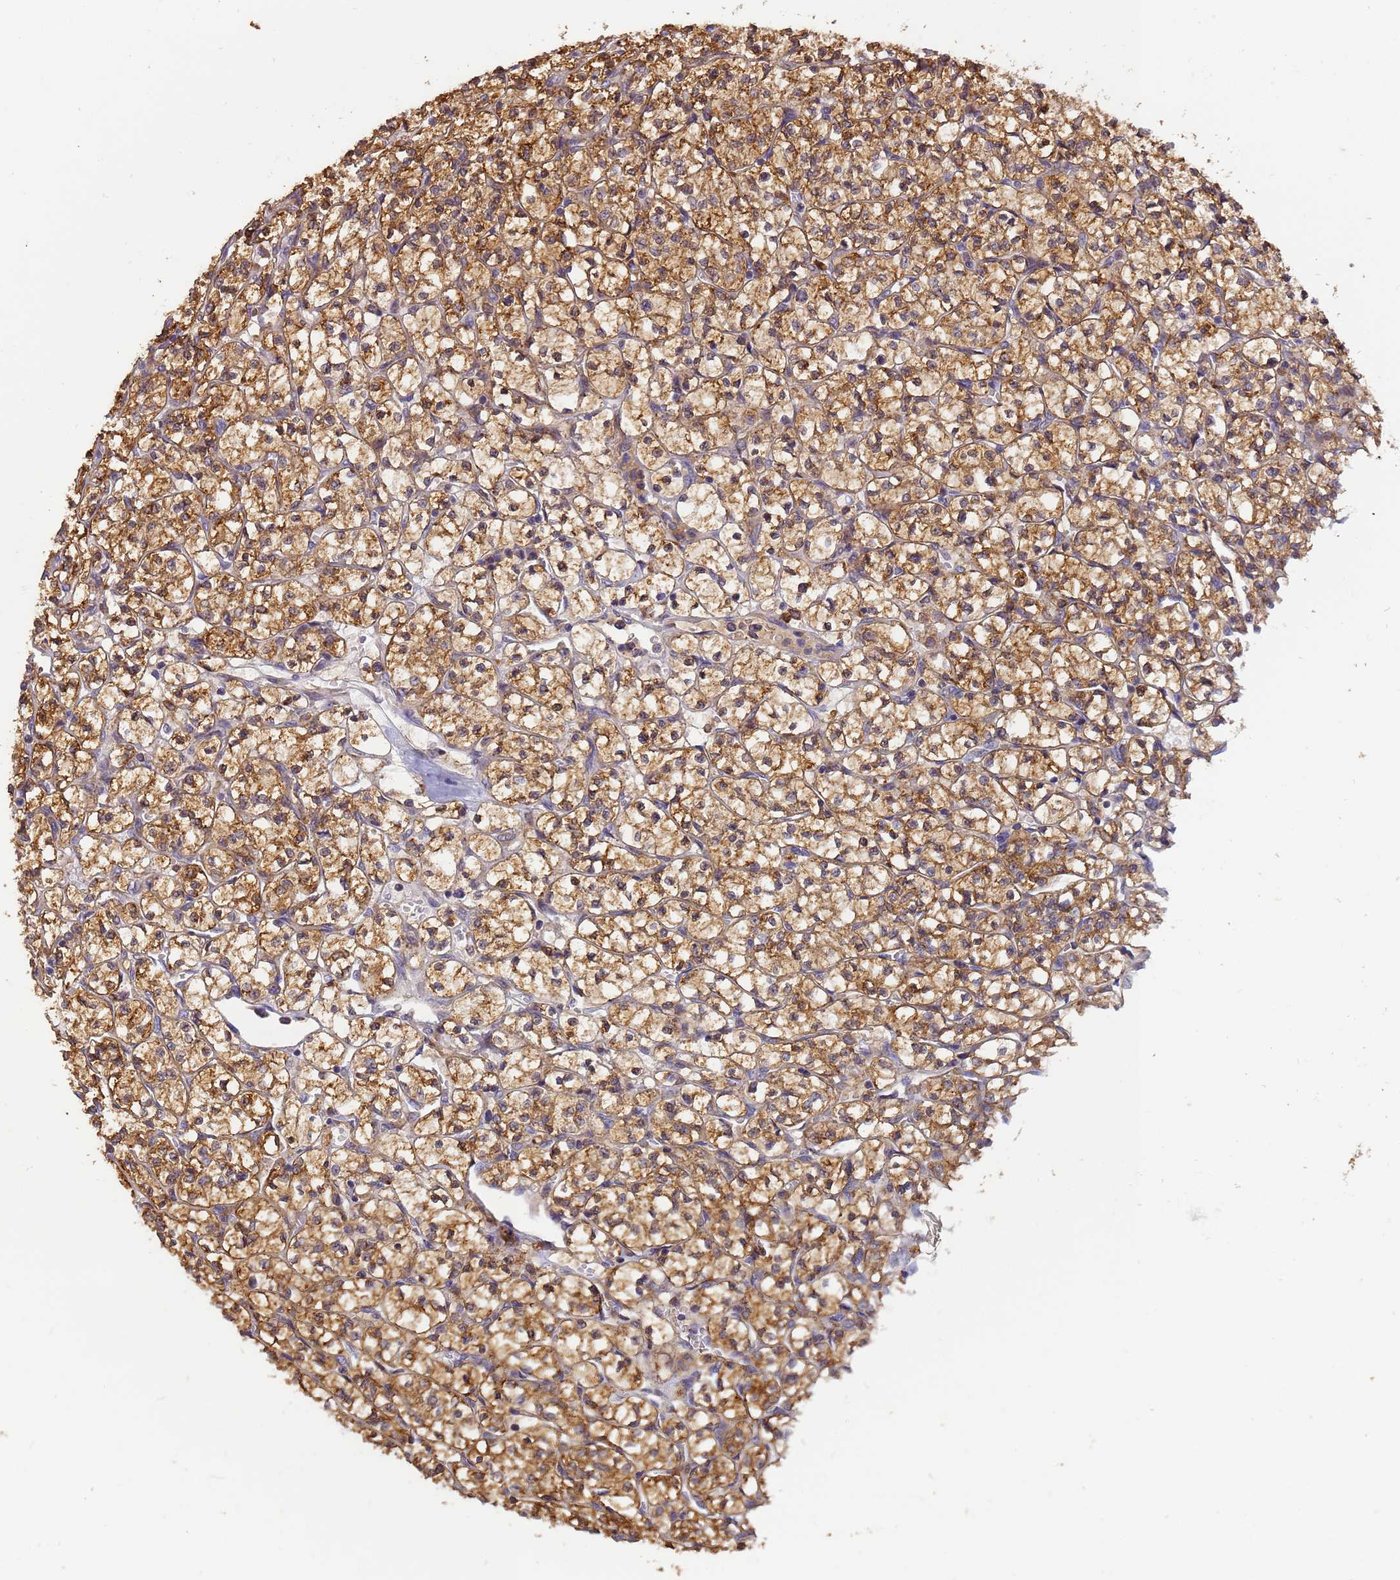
{"staining": {"intensity": "strong", "quantity": ">75%", "location": "cytoplasmic/membranous"}, "tissue": "renal cancer", "cell_type": "Tumor cells", "image_type": "cancer", "snomed": [{"axis": "morphology", "description": "Adenocarcinoma, NOS"}, {"axis": "topography", "description": "Kidney"}], "caption": "This is a photomicrograph of immunohistochemistry staining of renal cancer, which shows strong expression in the cytoplasmic/membranous of tumor cells.", "gene": "M6PR", "patient": {"sex": "female", "age": 64}}